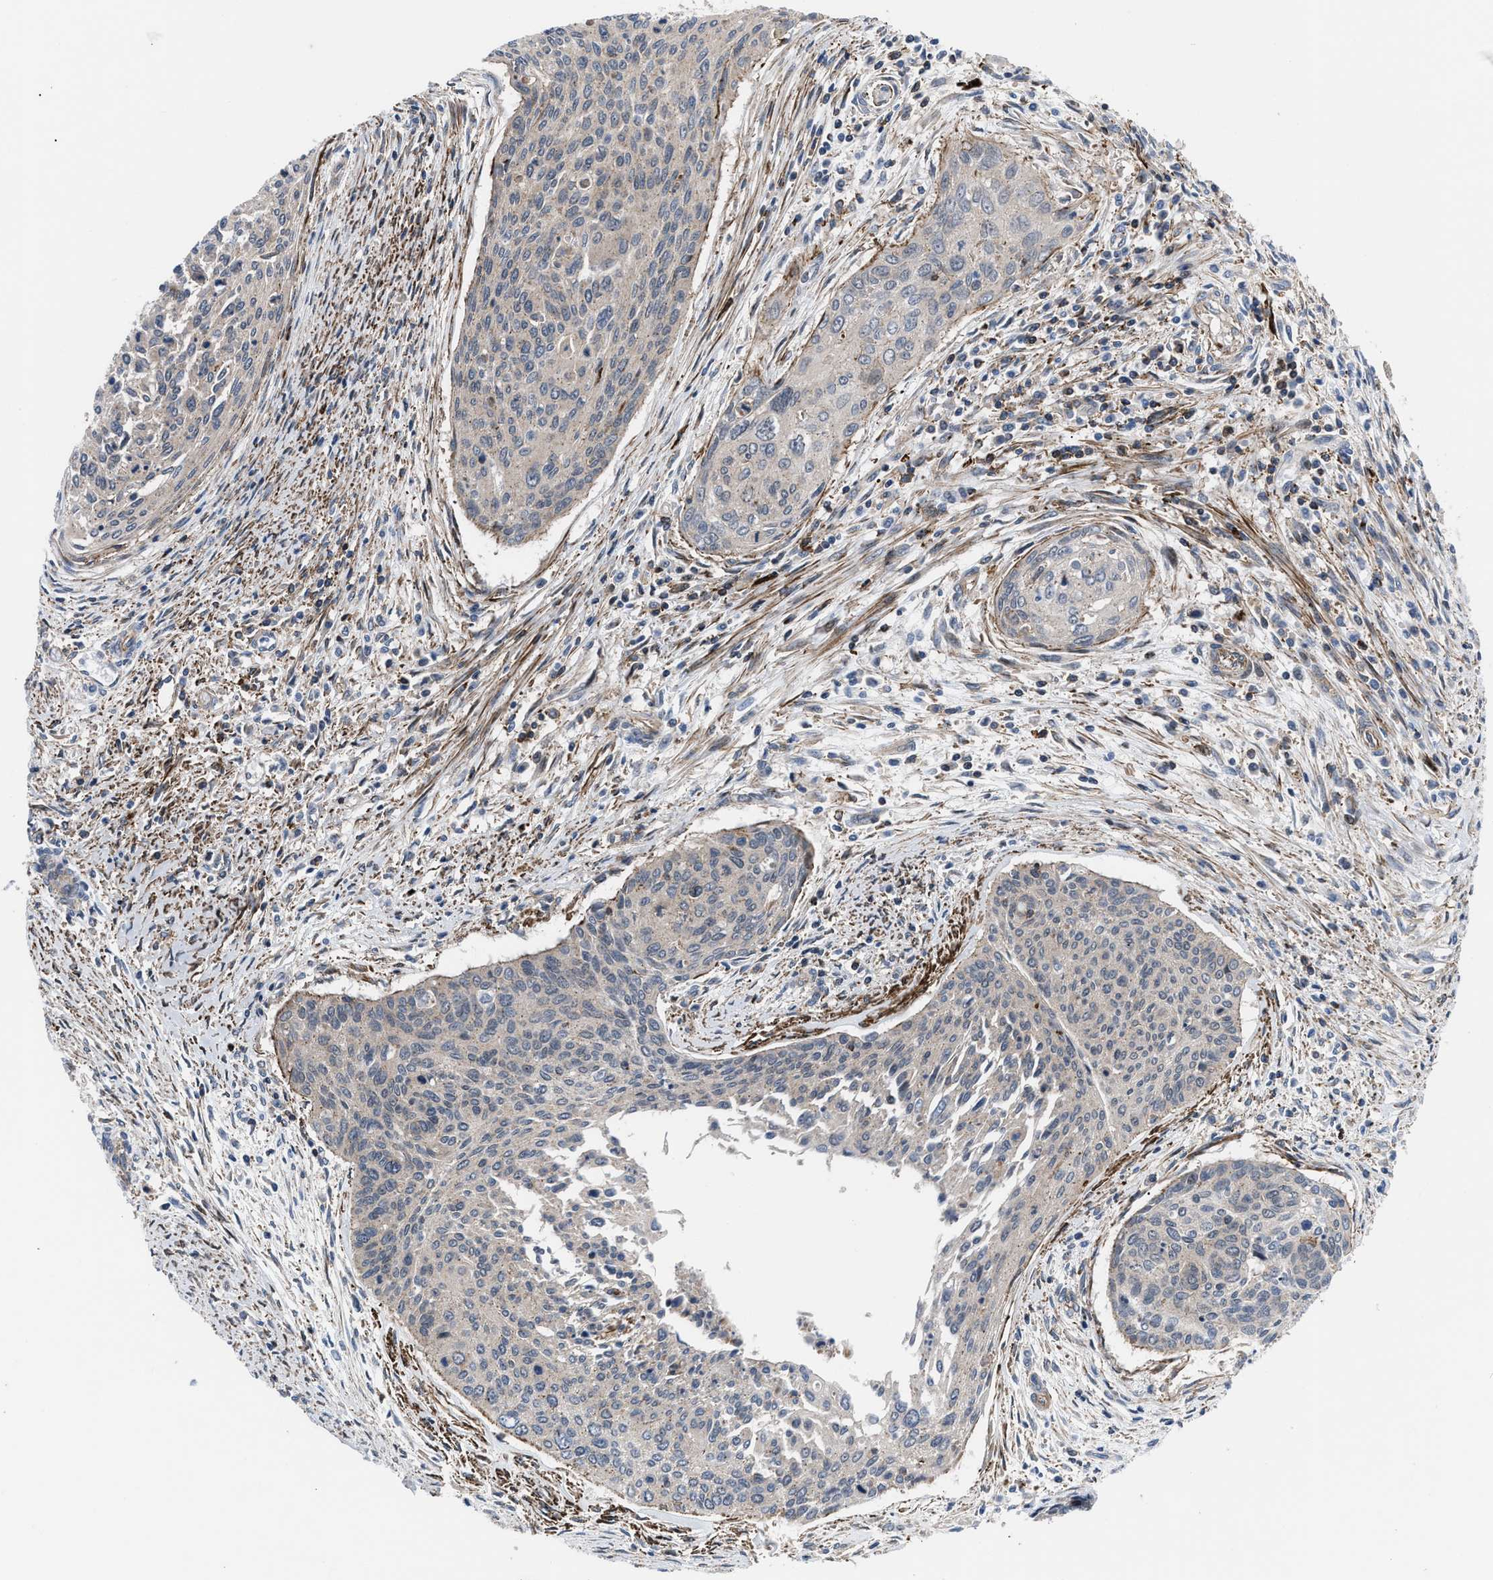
{"staining": {"intensity": "moderate", "quantity": "<25%", "location": "nuclear"}, "tissue": "cervical cancer", "cell_type": "Tumor cells", "image_type": "cancer", "snomed": [{"axis": "morphology", "description": "Squamous cell carcinoma, NOS"}, {"axis": "topography", "description": "Cervix"}], "caption": "The immunohistochemical stain labels moderate nuclear staining in tumor cells of squamous cell carcinoma (cervical) tissue.", "gene": "SPAST", "patient": {"sex": "female", "age": 55}}